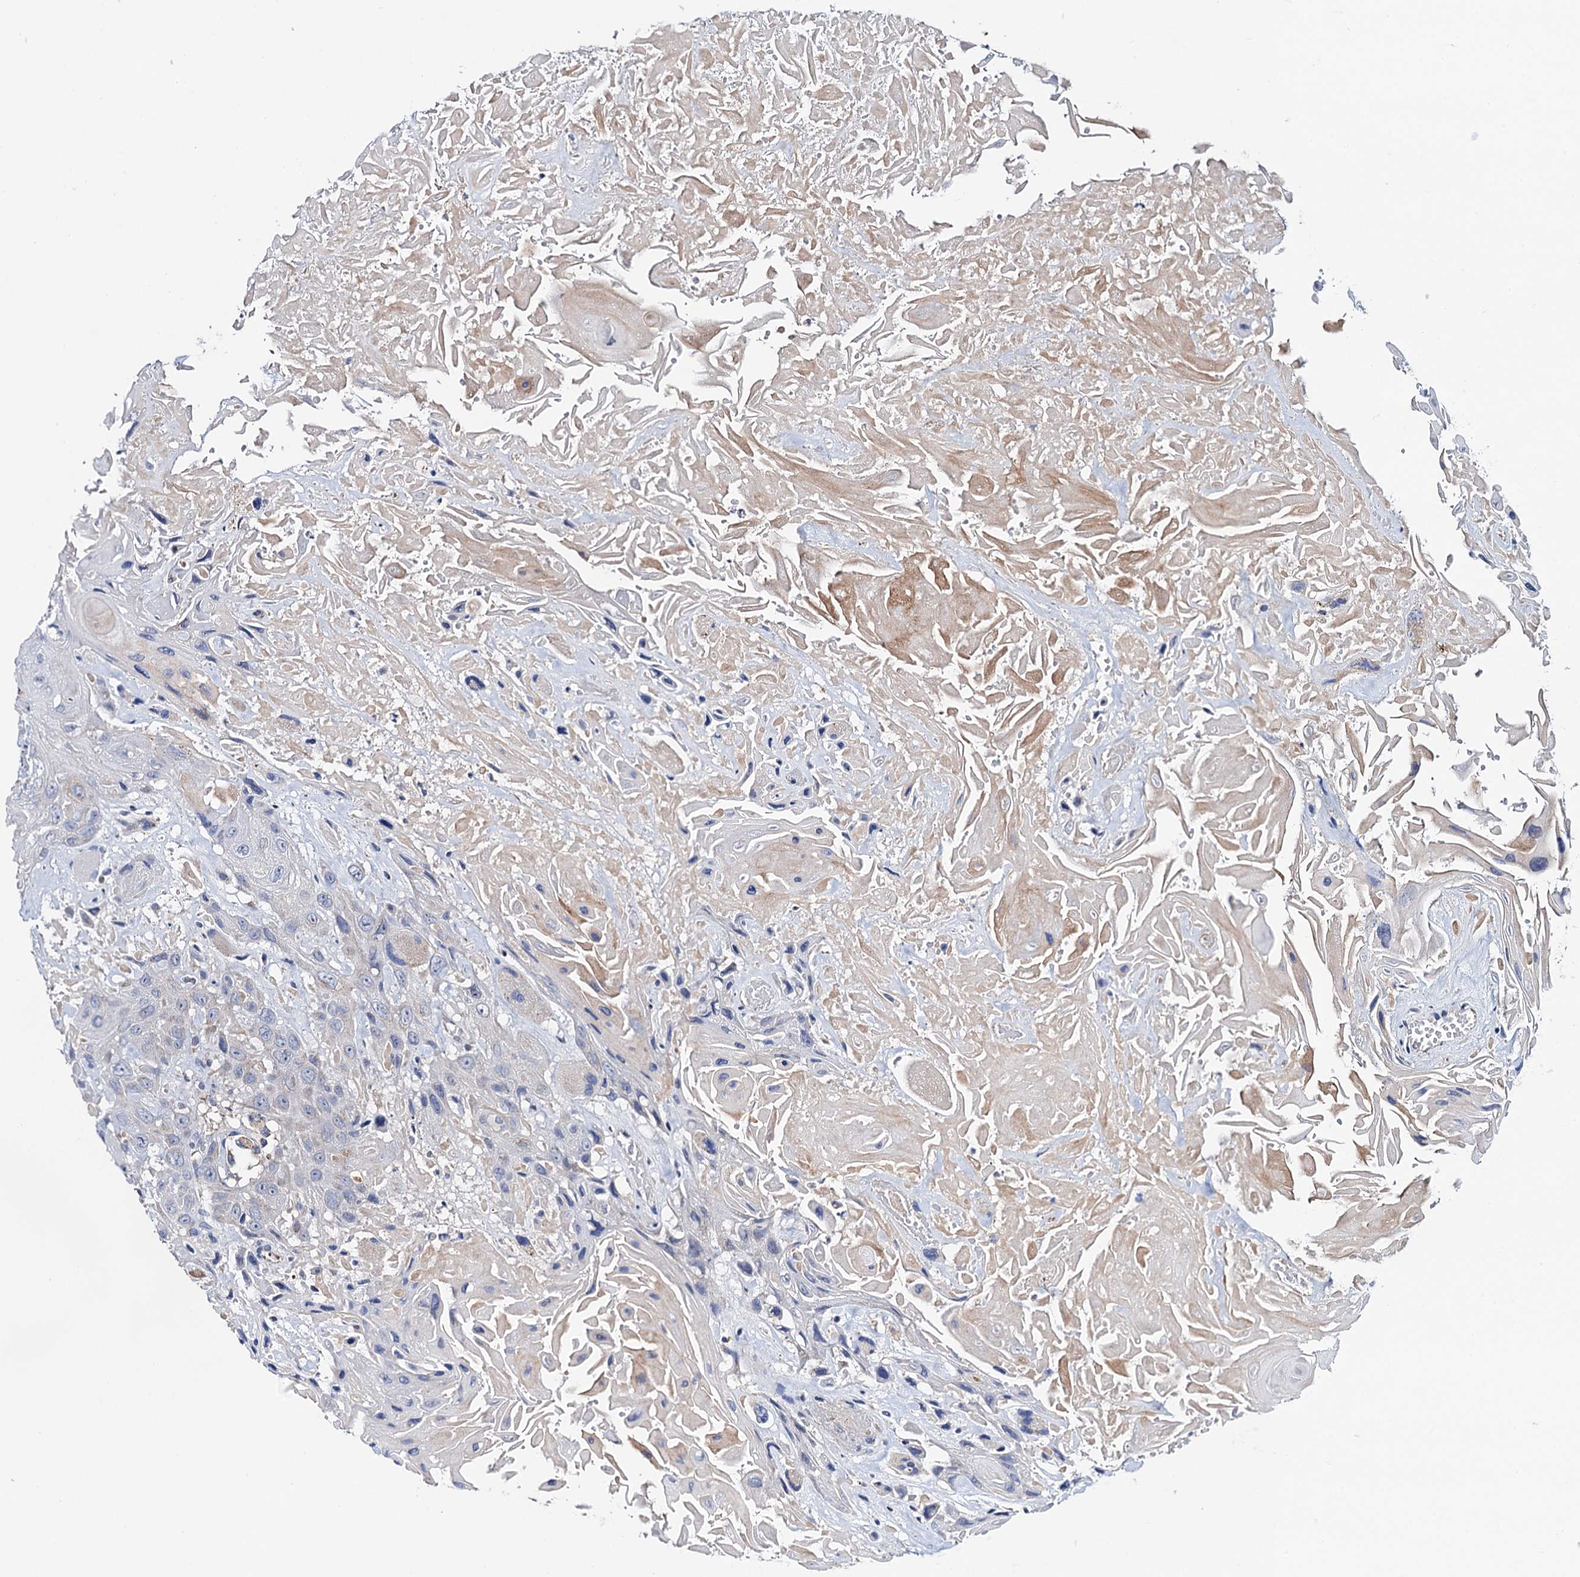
{"staining": {"intensity": "negative", "quantity": "none", "location": "none"}, "tissue": "head and neck cancer", "cell_type": "Tumor cells", "image_type": "cancer", "snomed": [{"axis": "morphology", "description": "Squamous cell carcinoma, NOS"}, {"axis": "topography", "description": "Head-Neck"}], "caption": "Tumor cells show no significant staining in squamous cell carcinoma (head and neck).", "gene": "MRPL48", "patient": {"sex": "male", "age": 81}}